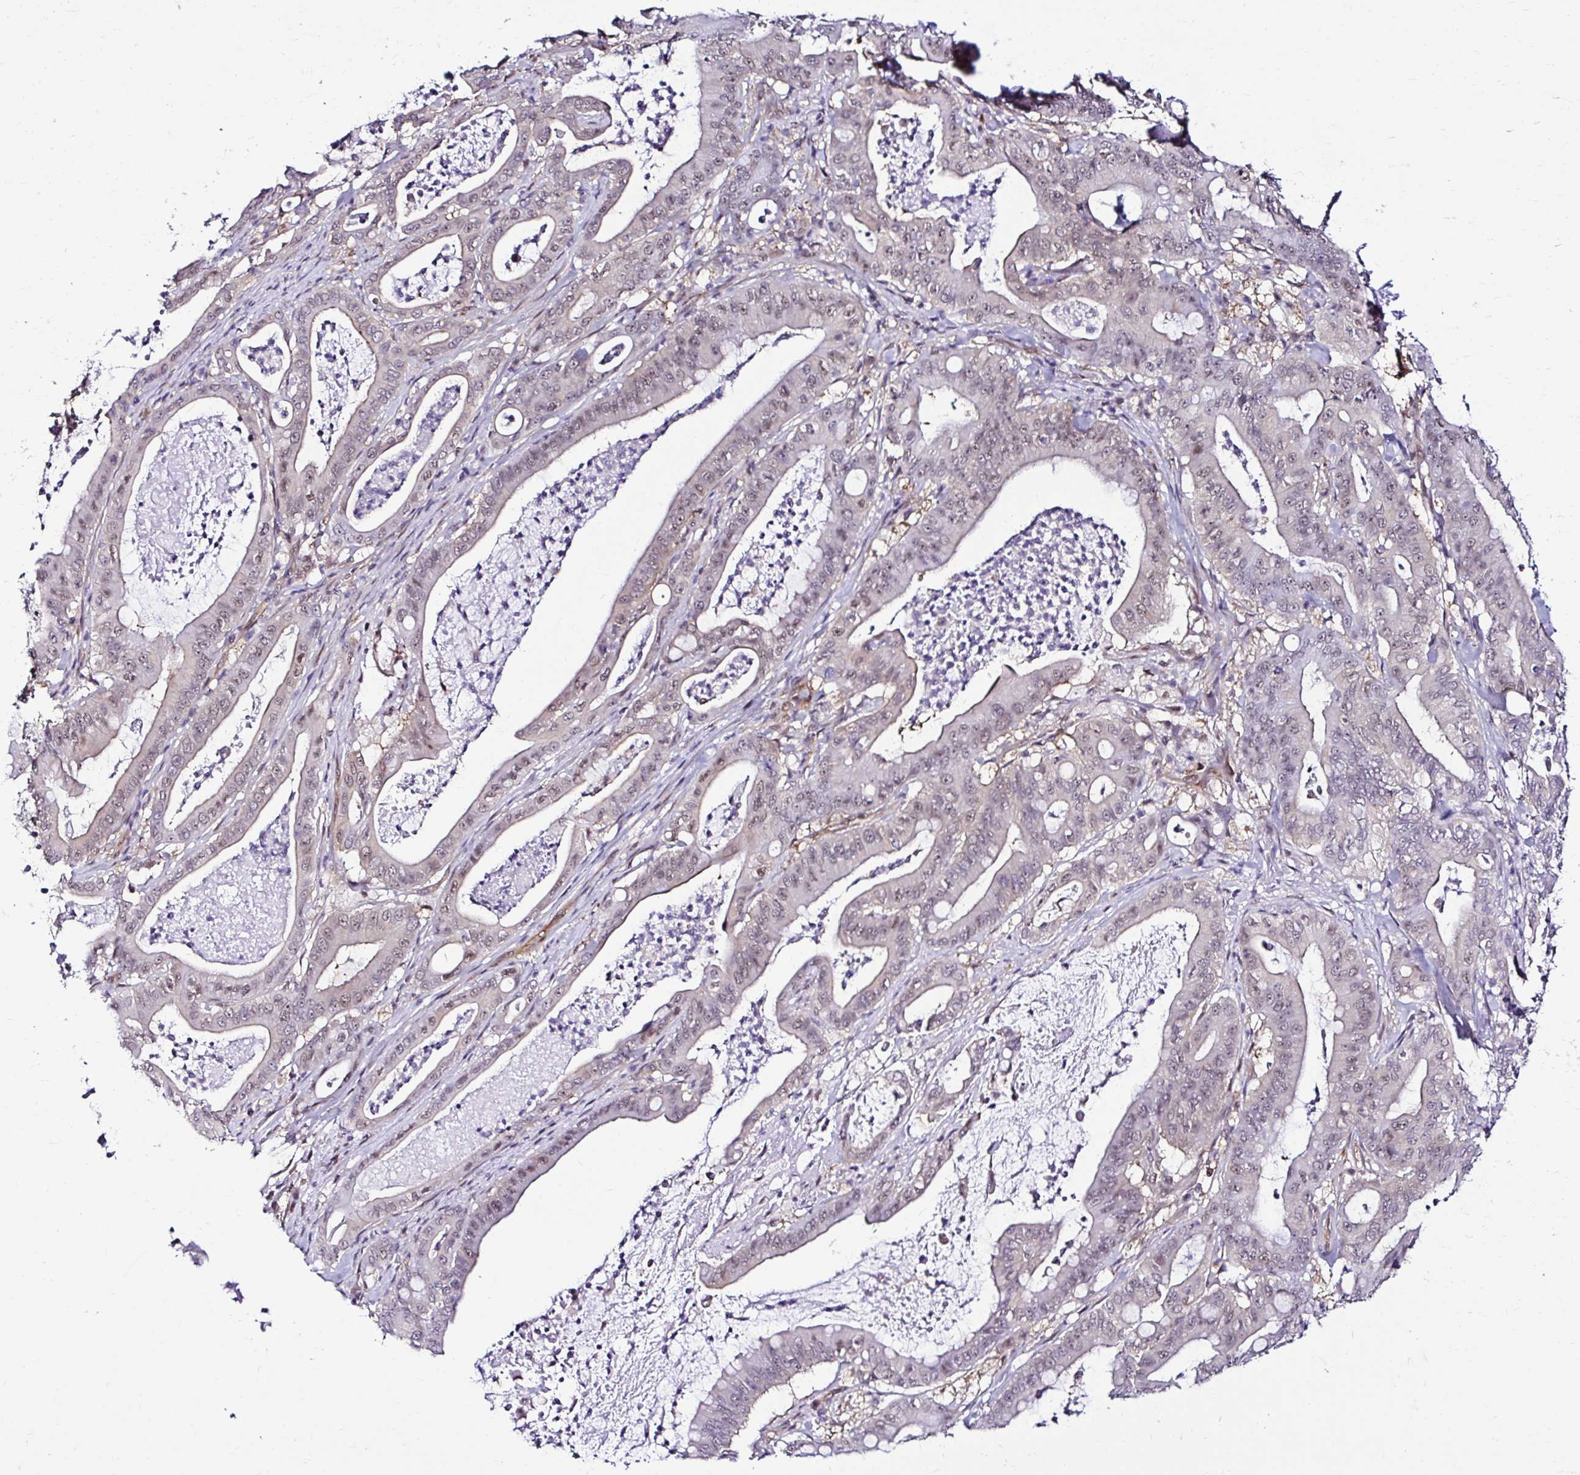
{"staining": {"intensity": "weak", "quantity": "25%-75%", "location": "nuclear"}, "tissue": "pancreatic cancer", "cell_type": "Tumor cells", "image_type": "cancer", "snomed": [{"axis": "morphology", "description": "Adenocarcinoma, NOS"}, {"axis": "topography", "description": "Pancreas"}], "caption": "Pancreatic cancer (adenocarcinoma) stained with immunohistochemistry (IHC) demonstrates weak nuclear expression in about 25%-75% of tumor cells. (DAB IHC, brown staining for protein, blue staining for nuclei).", "gene": "PSMD3", "patient": {"sex": "male", "age": 71}}